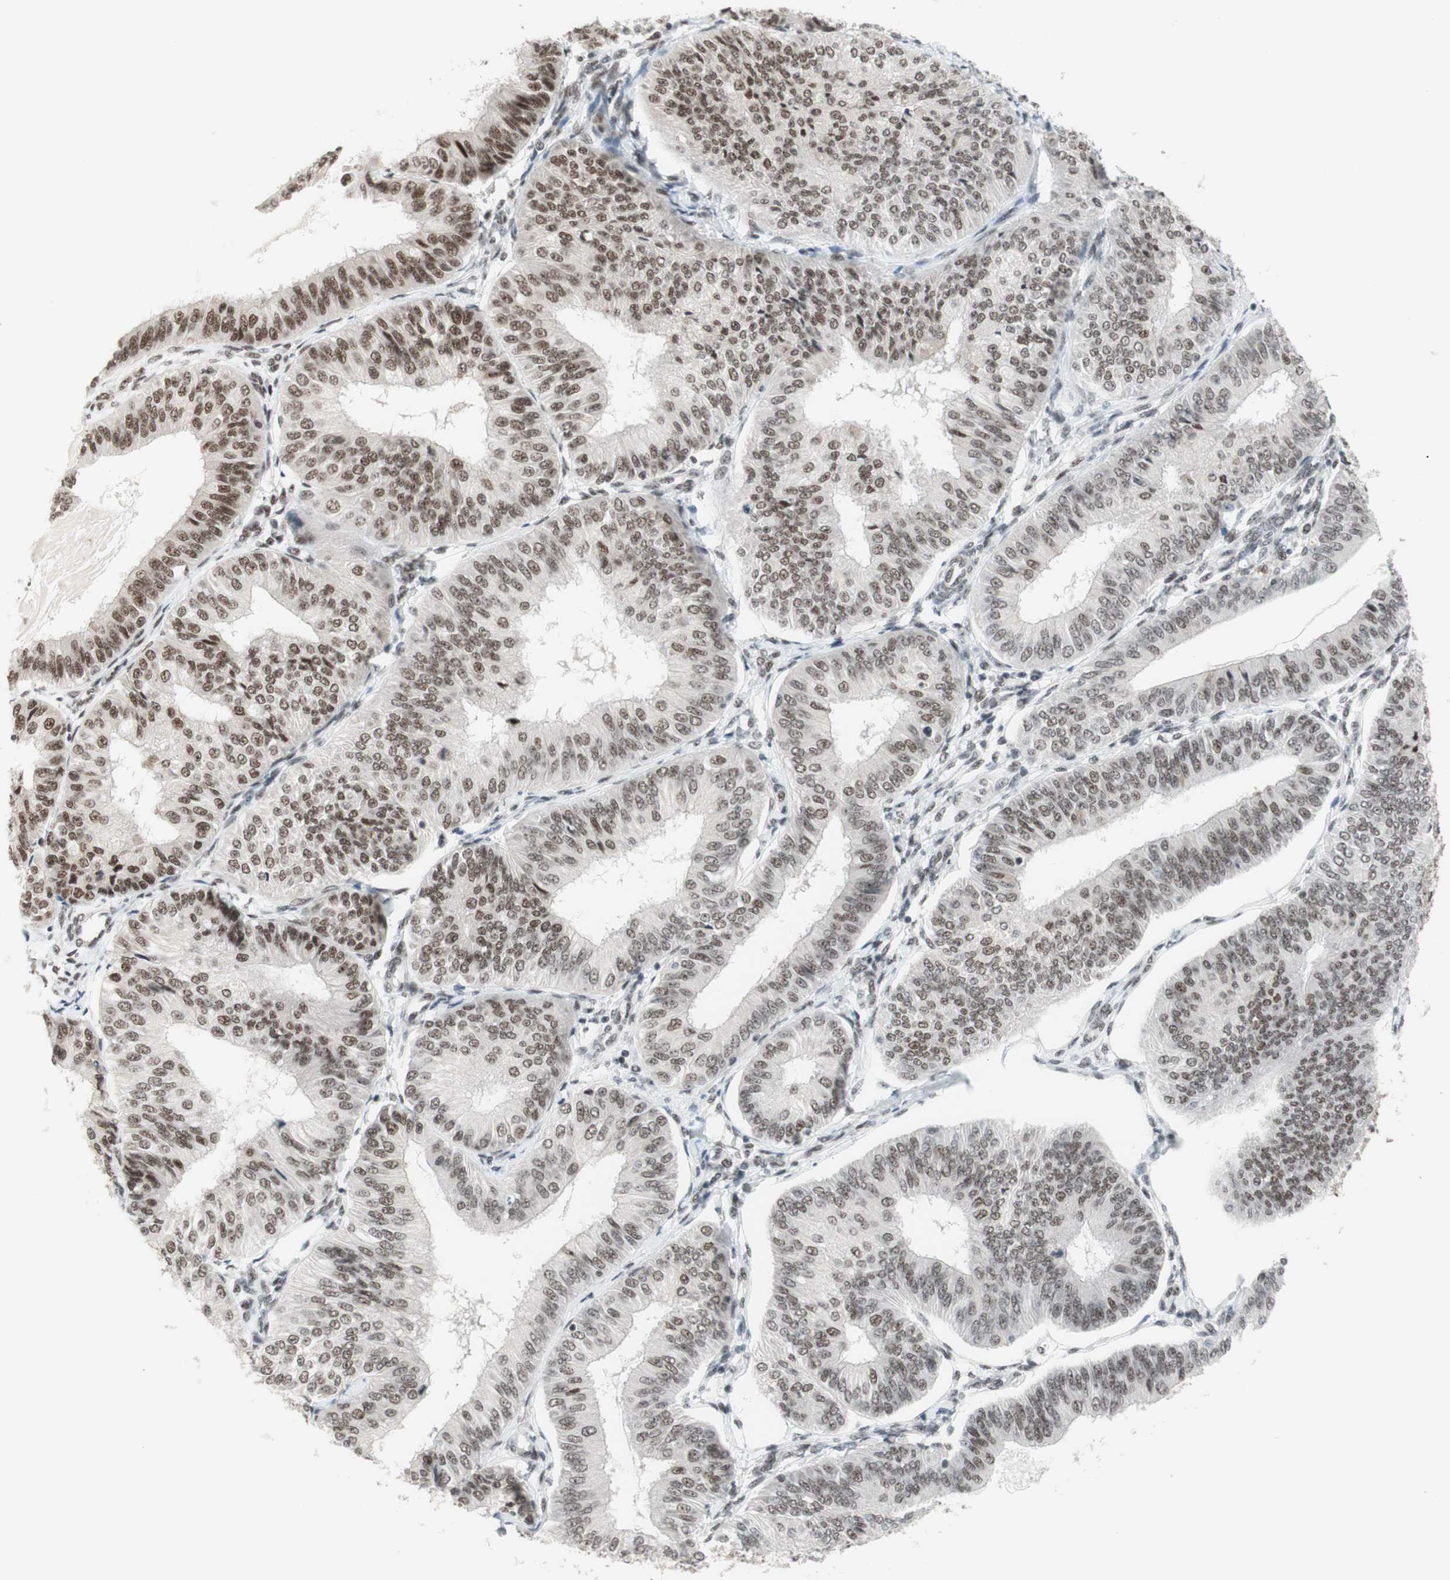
{"staining": {"intensity": "moderate", "quantity": "25%-75%", "location": "nuclear"}, "tissue": "endometrial cancer", "cell_type": "Tumor cells", "image_type": "cancer", "snomed": [{"axis": "morphology", "description": "Adenocarcinoma, NOS"}, {"axis": "topography", "description": "Endometrium"}], "caption": "Human adenocarcinoma (endometrial) stained with a protein marker displays moderate staining in tumor cells.", "gene": "PRPF19", "patient": {"sex": "female", "age": 58}}